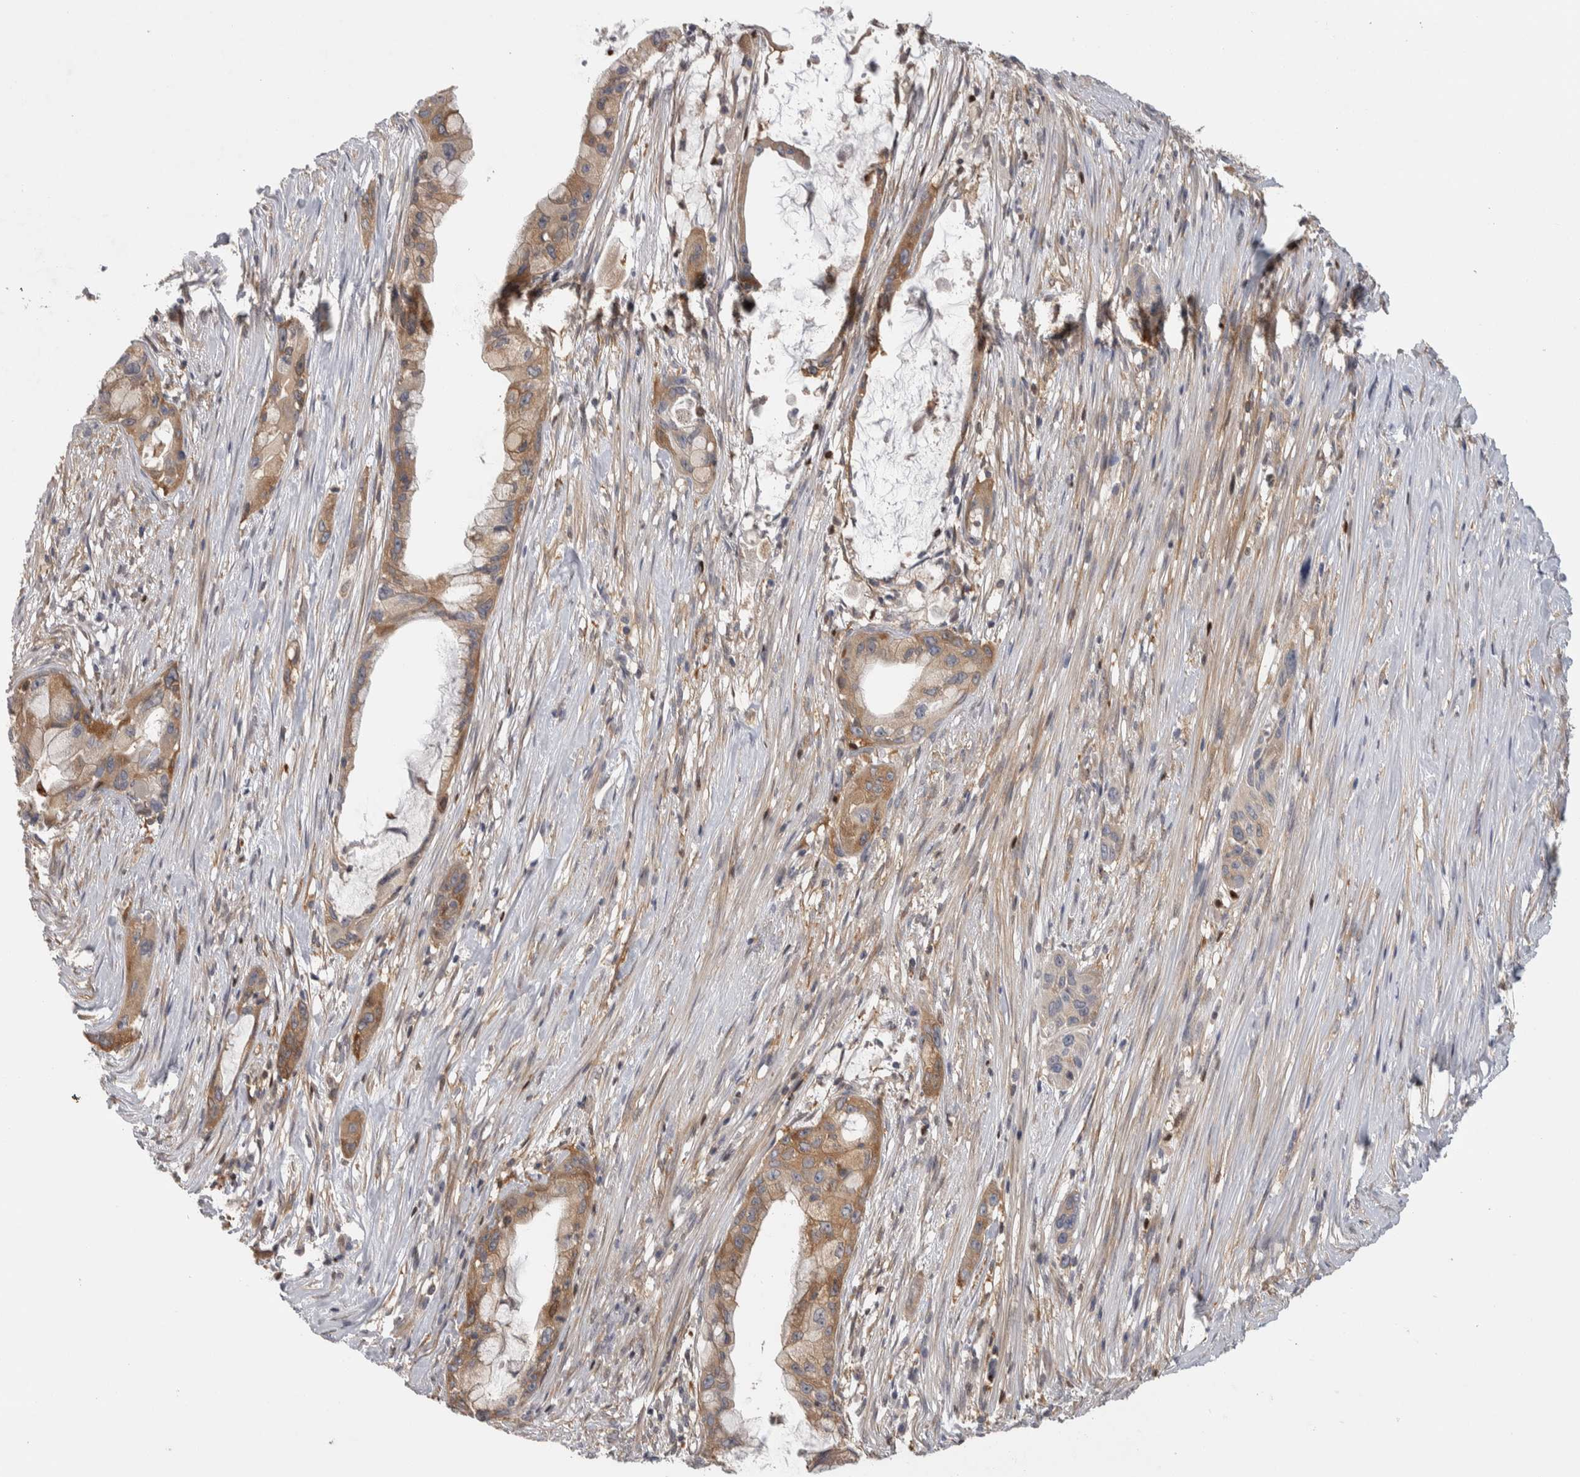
{"staining": {"intensity": "moderate", "quantity": ">75%", "location": "cytoplasmic/membranous"}, "tissue": "pancreatic cancer", "cell_type": "Tumor cells", "image_type": "cancer", "snomed": [{"axis": "morphology", "description": "Adenocarcinoma, NOS"}, {"axis": "topography", "description": "Pancreas"}], "caption": "Tumor cells display moderate cytoplasmic/membranous positivity in about >75% of cells in pancreatic adenocarcinoma. The staining was performed using DAB (3,3'-diaminobenzidine), with brown indicating positive protein expression. Nuclei are stained blue with hematoxylin.", "gene": "NFKB2", "patient": {"sex": "male", "age": 53}}